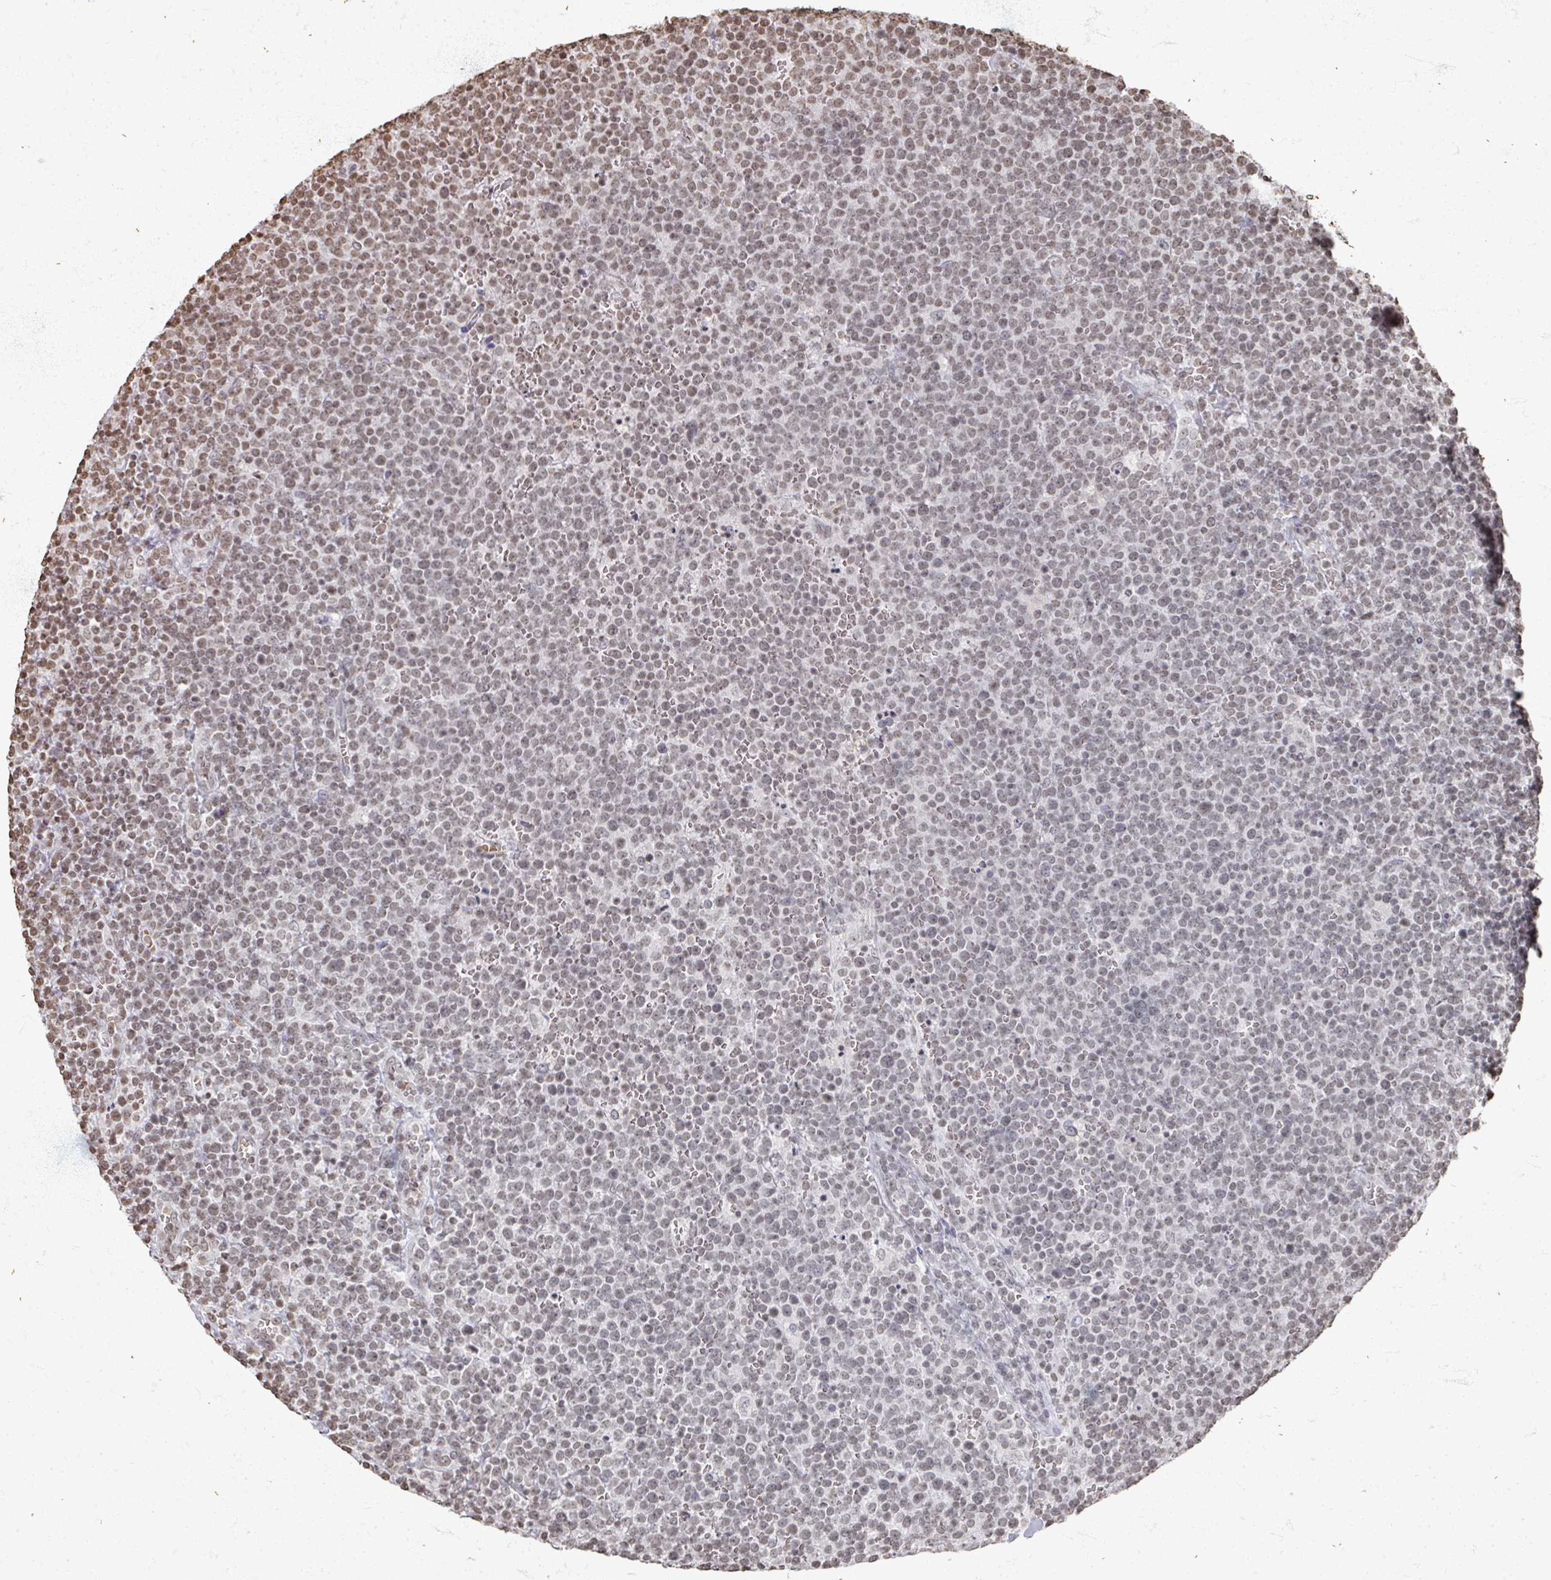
{"staining": {"intensity": "weak", "quantity": "<25%", "location": "nuclear"}, "tissue": "lymphoma", "cell_type": "Tumor cells", "image_type": "cancer", "snomed": [{"axis": "morphology", "description": "Malignant lymphoma, non-Hodgkin's type, High grade"}, {"axis": "topography", "description": "Lymph node"}], "caption": "DAB immunohistochemical staining of lymphoma displays no significant positivity in tumor cells. (DAB immunohistochemistry, high magnification).", "gene": "DCUN1D5", "patient": {"sex": "male", "age": 61}}